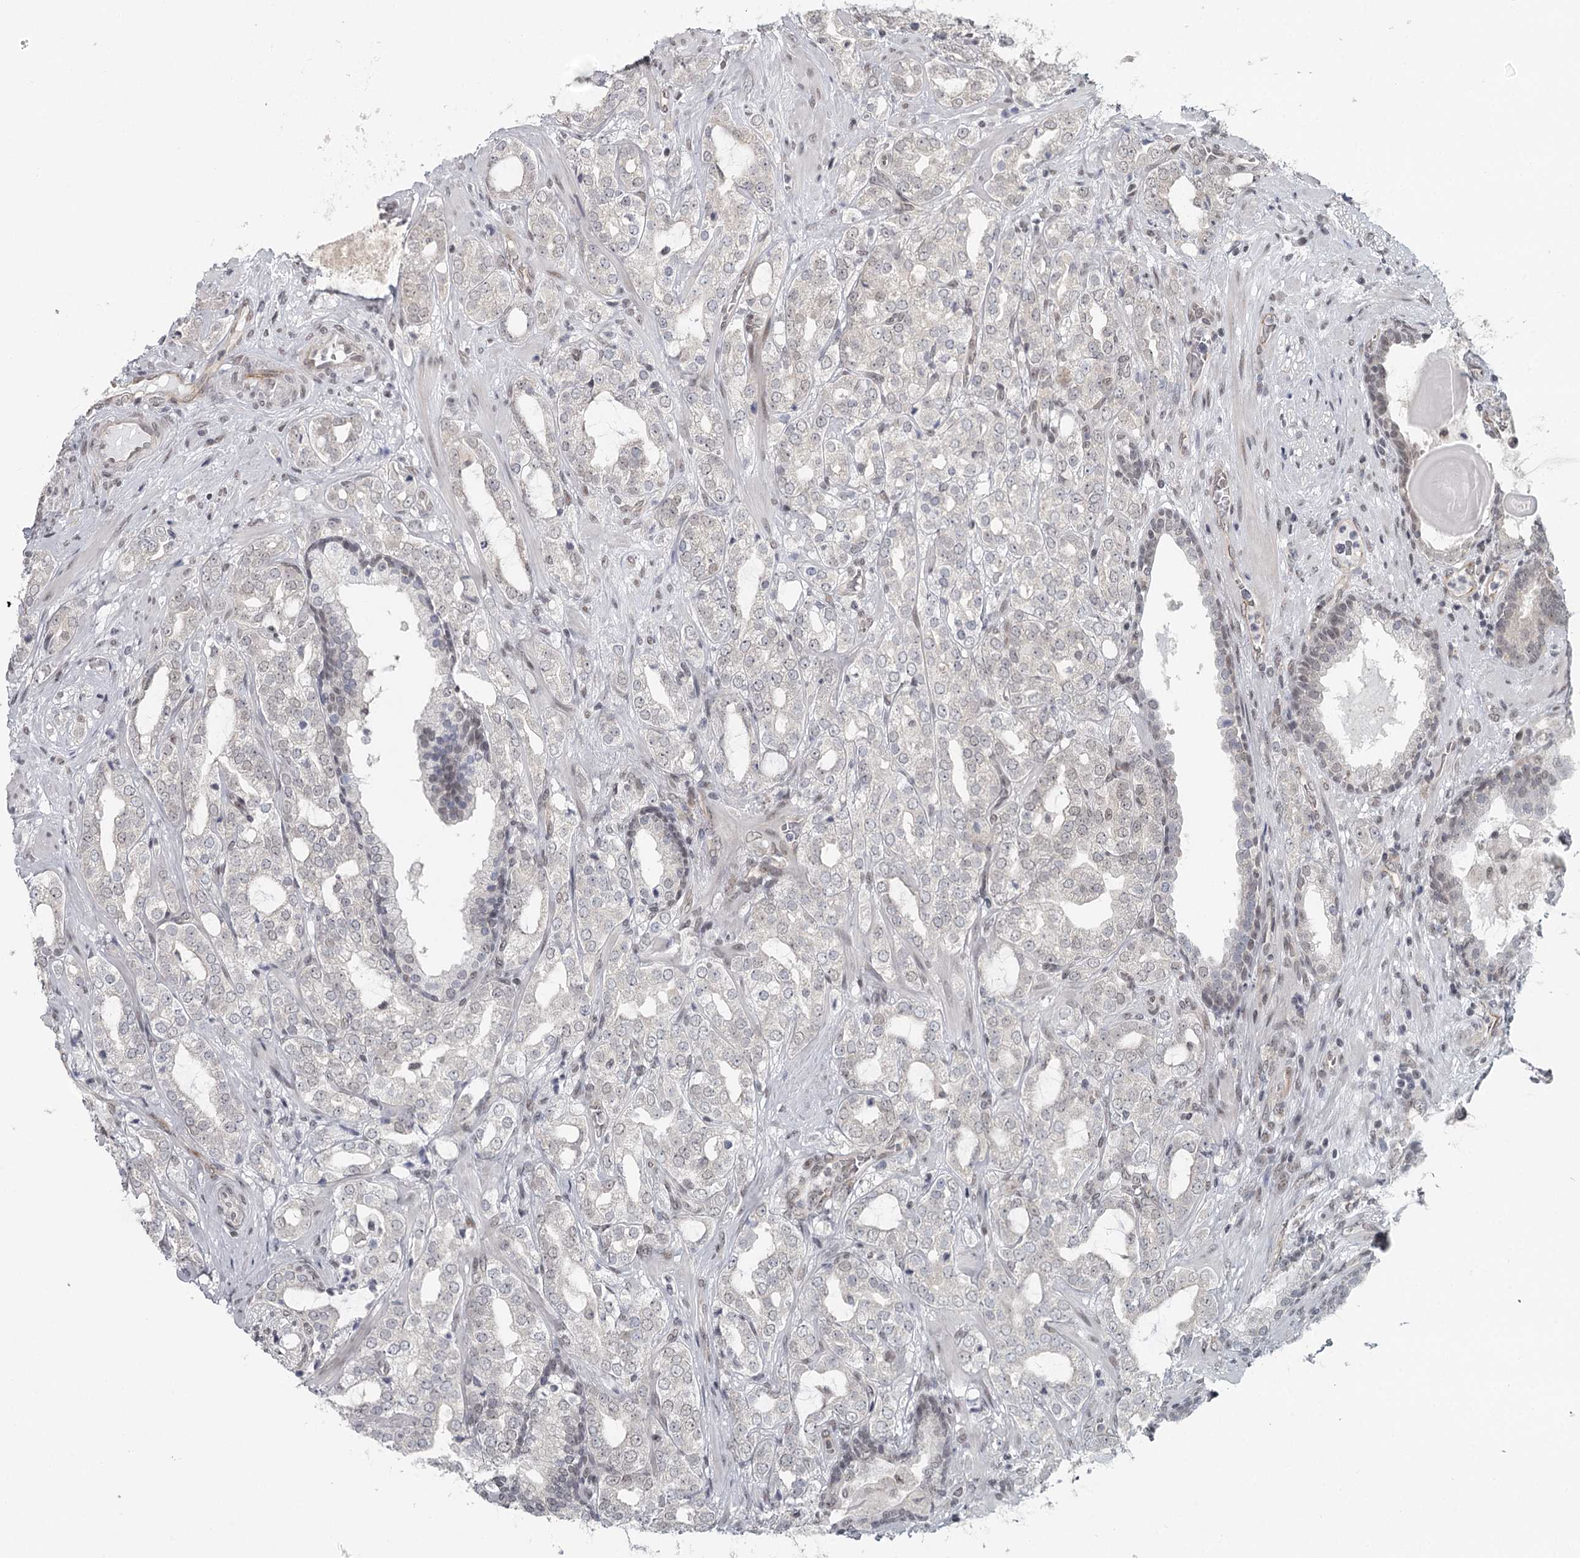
{"staining": {"intensity": "weak", "quantity": "<25%", "location": "nuclear"}, "tissue": "prostate cancer", "cell_type": "Tumor cells", "image_type": "cancer", "snomed": [{"axis": "morphology", "description": "Adenocarcinoma, High grade"}, {"axis": "topography", "description": "Prostate"}], "caption": "This is an immunohistochemistry (IHC) micrograph of prostate cancer (high-grade adenocarcinoma). There is no positivity in tumor cells.", "gene": "FAM13C", "patient": {"sex": "male", "age": 64}}